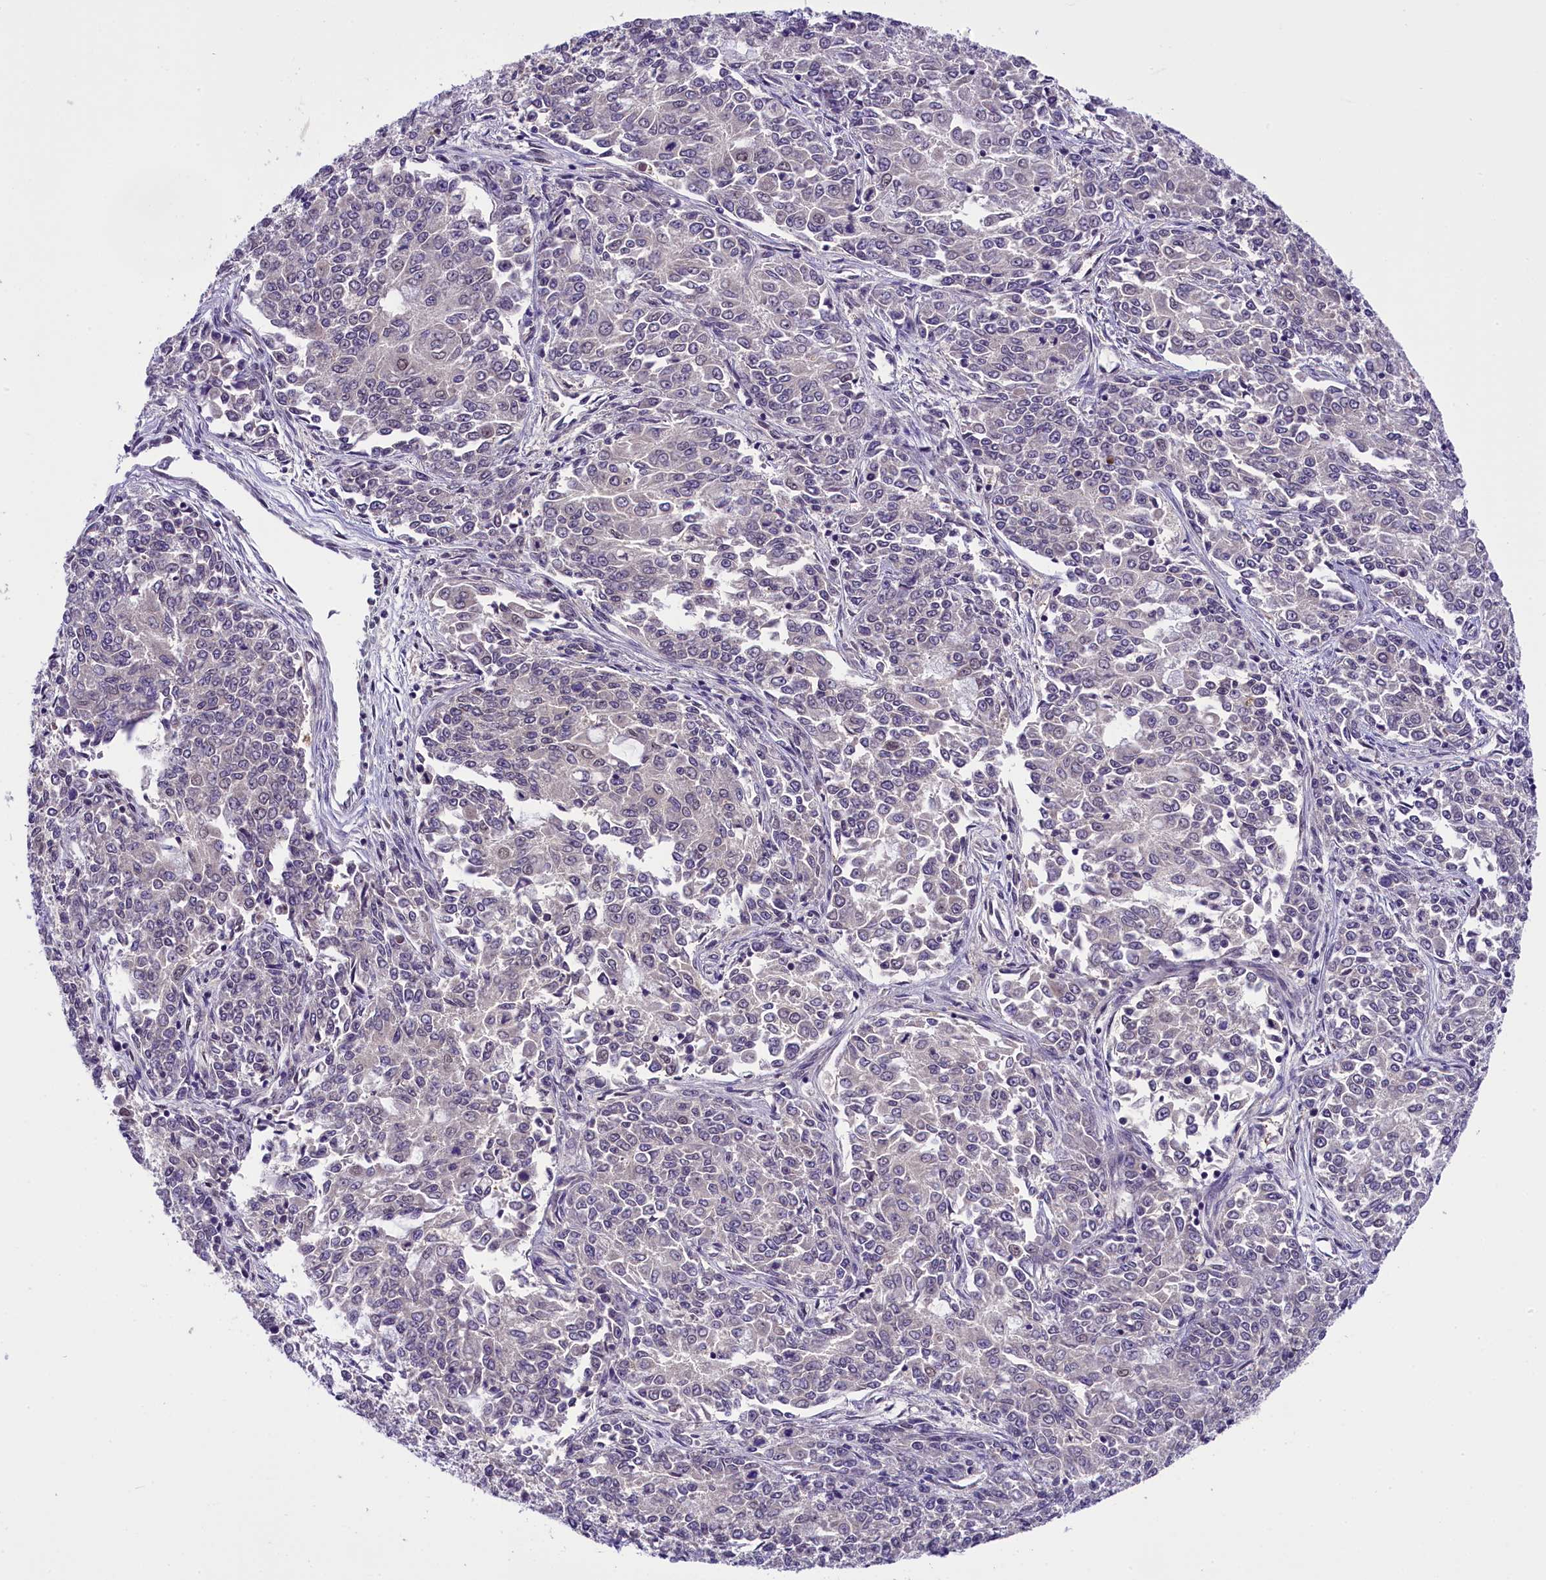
{"staining": {"intensity": "negative", "quantity": "none", "location": "none"}, "tissue": "endometrial cancer", "cell_type": "Tumor cells", "image_type": "cancer", "snomed": [{"axis": "morphology", "description": "Adenocarcinoma, NOS"}, {"axis": "topography", "description": "Endometrium"}], "caption": "Micrograph shows no significant protein expression in tumor cells of endometrial cancer. (Stains: DAB (3,3'-diaminobenzidine) immunohistochemistry with hematoxylin counter stain, Microscopy: brightfield microscopy at high magnification).", "gene": "IQCN", "patient": {"sex": "female", "age": 50}}